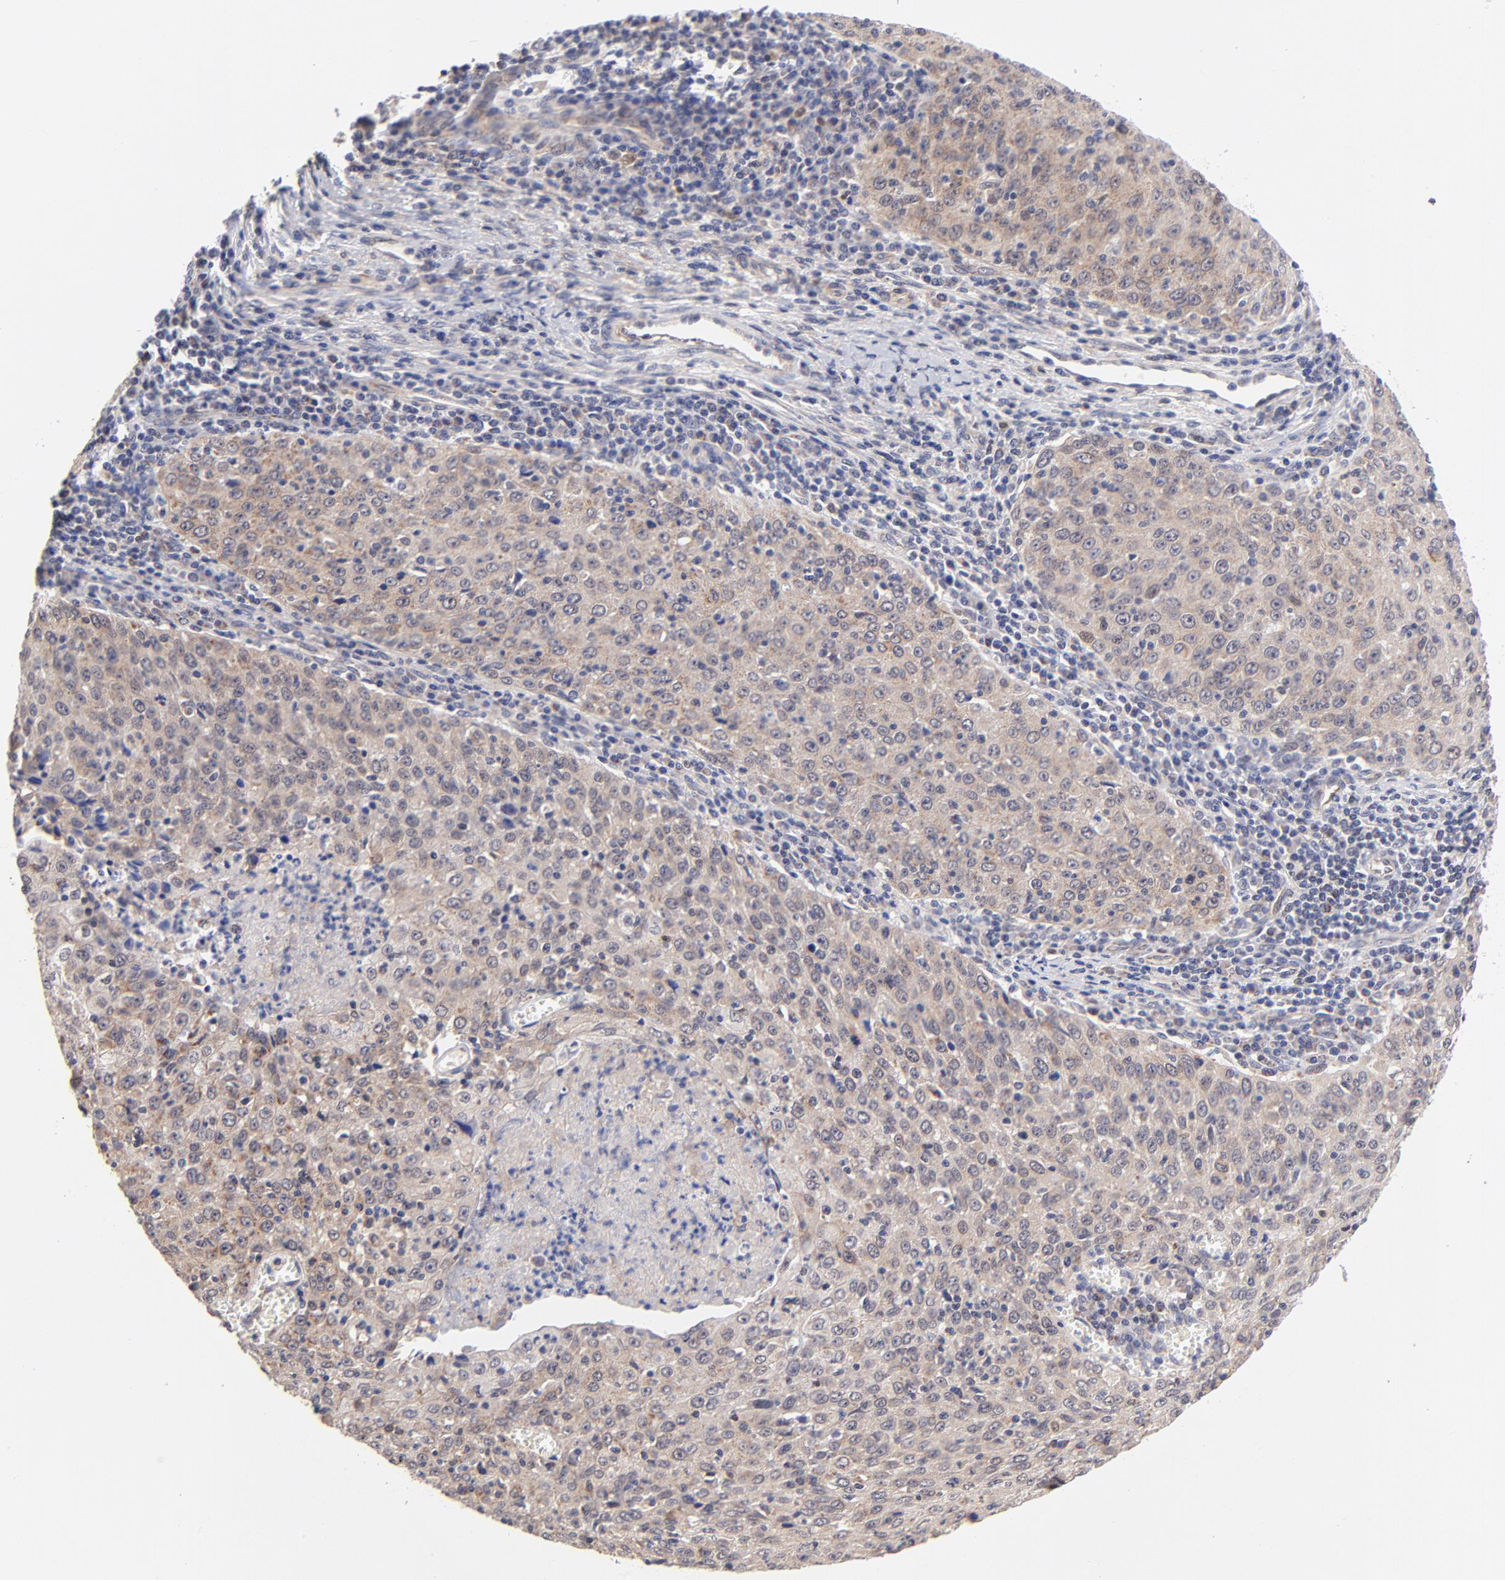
{"staining": {"intensity": "moderate", "quantity": ">75%", "location": "cytoplasmic/membranous"}, "tissue": "cervical cancer", "cell_type": "Tumor cells", "image_type": "cancer", "snomed": [{"axis": "morphology", "description": "Squamous cell carcinoma, NOS"}, {"axis": "topography", "description": "Cervix"}], "caption": "Approximately >75% of tumor cells in human squamous cell carcinoma (cervical) exhibit moderate cytoplasmic/membranous protein staining as visualized by brown immunohistochemical staining.", "gene": "FBXL12", "patient": {"sex": "female", "age": 27}}